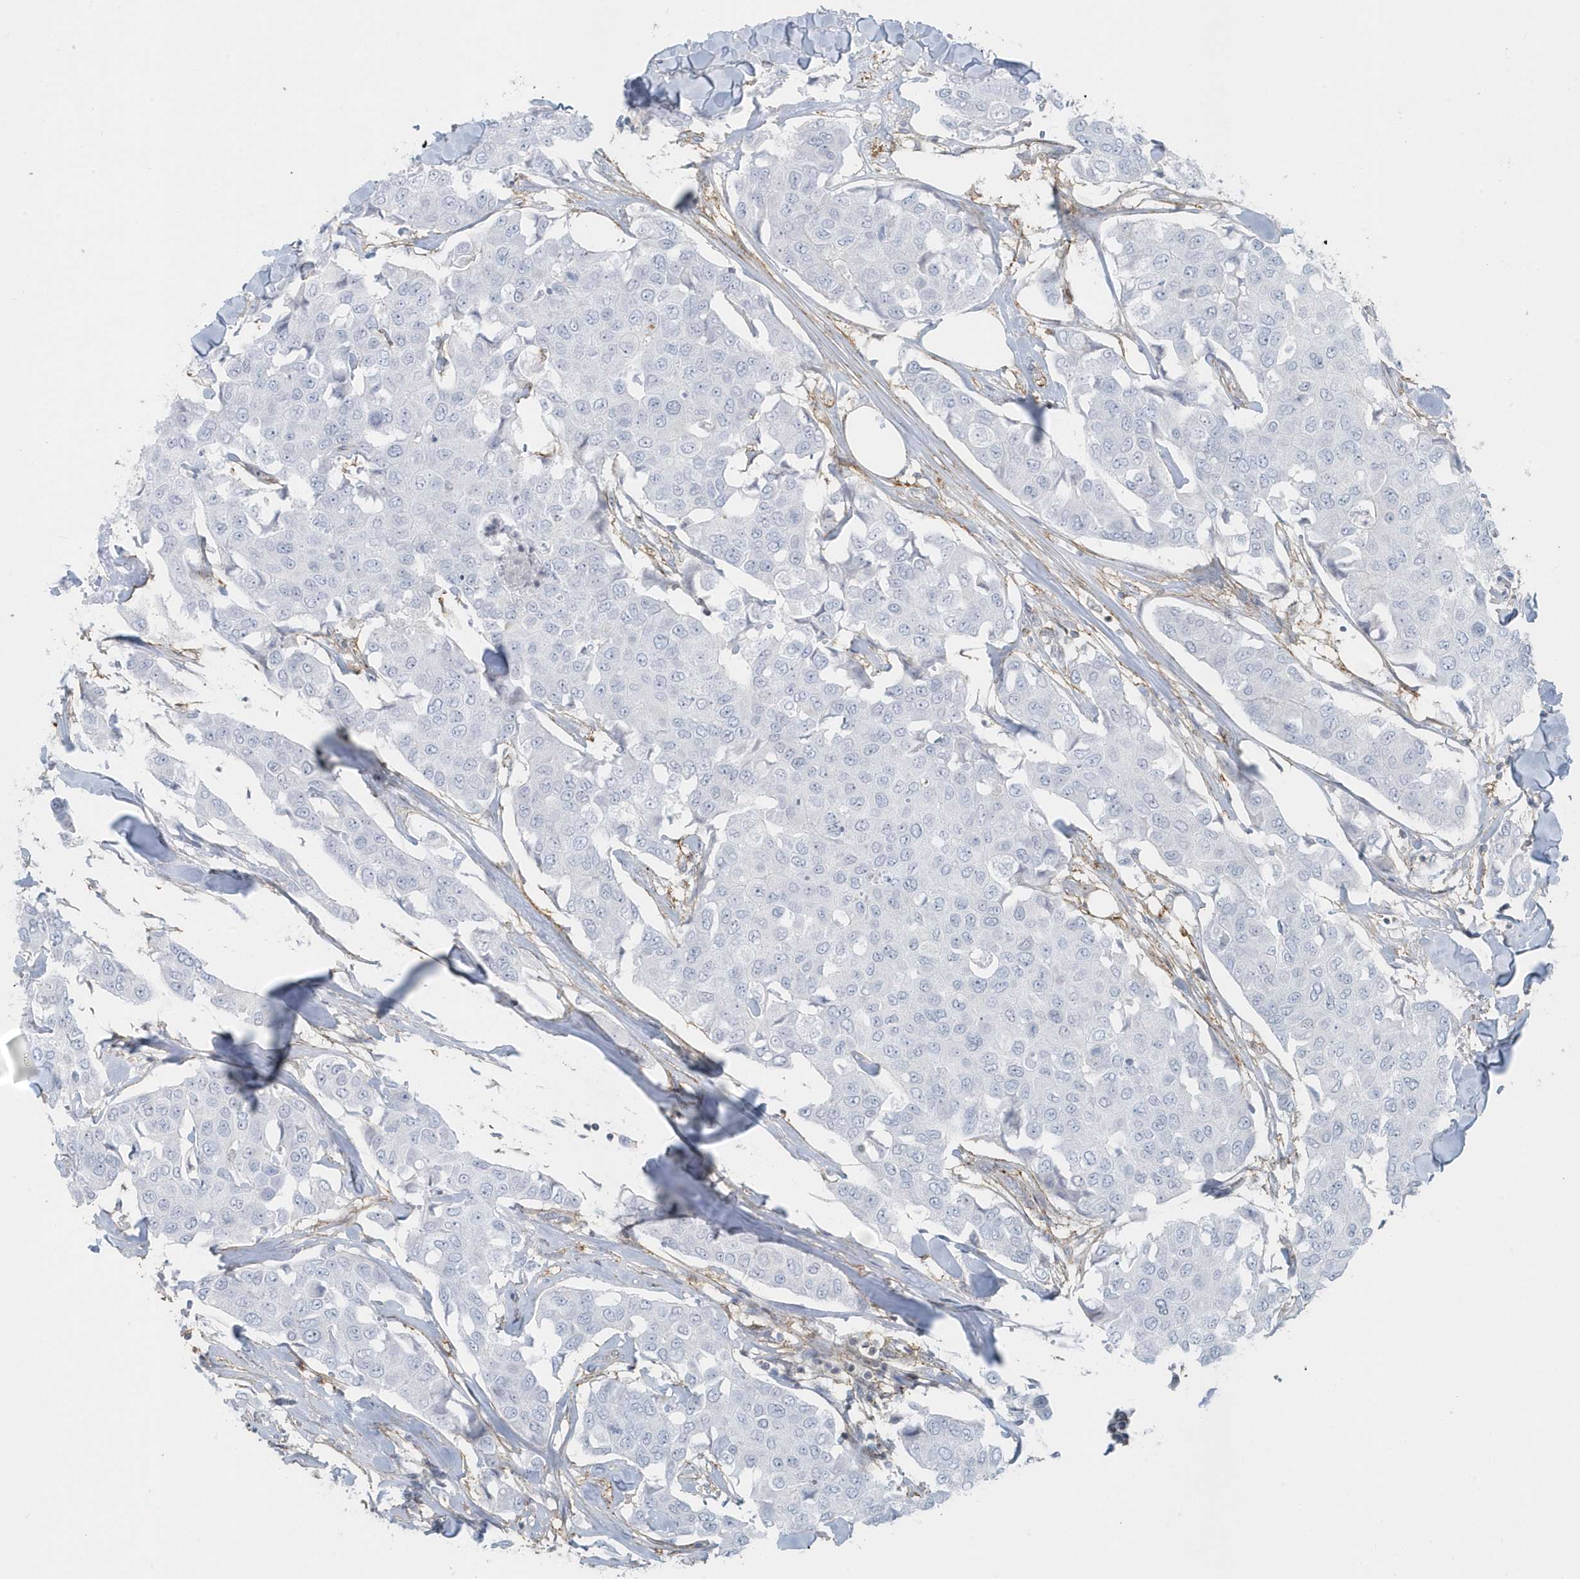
{"staining": {"intensity": "negative", "quantity": "none", "location": "none"}, "tissue": "breast cancer", "cell_type": "Tumor cells", "image_type": "cancer", "snomed": [{"axis": "morphology", "description": "Duct carcinoma"}, {"axis": "topography", "description": "Breast"}], "caption": "This is an IHC histopathology image of breast invasive ductal carcinoma. There is no expression in tumor cells.", "gene": "CACNB2", "patient": {"sex": "female", "age": 80}}